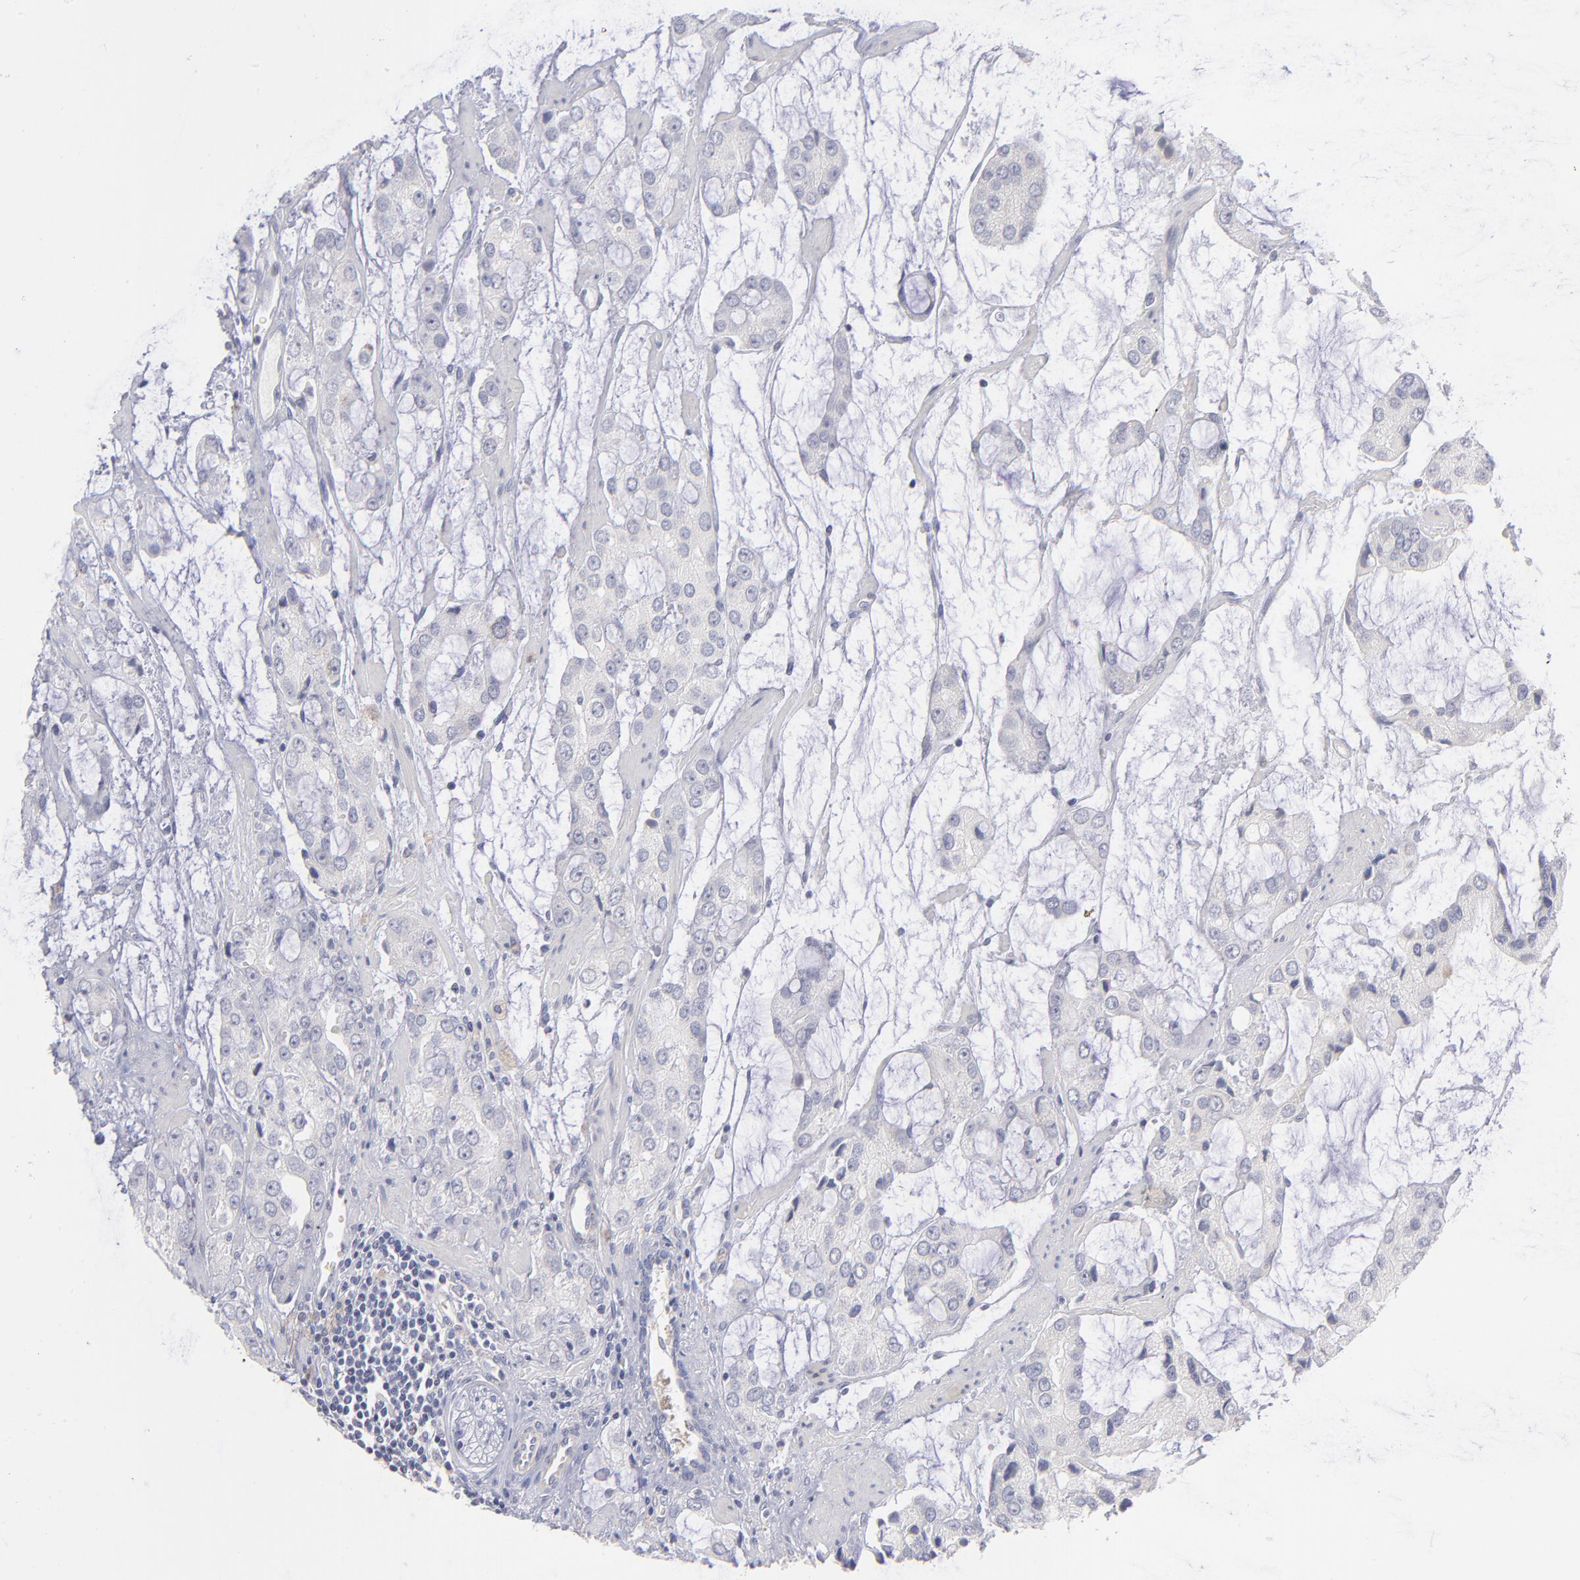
{"staining": {"intensity": "negative", "quantity": "none", "location": "none"}, "tissue": "prostate cancer", "cell_type": "Tumor cells", "image_type": "cancer", "snomed": [{"axis": "morphology", "description": "Adenocarcinoma, High grade"}, {"axis": "topography", "description": "Prostate"}], "caption": "A histopathology image of prostate high-grade adenocarcinoma stained for a protein exhibits no brown staining in tumor cells.", "gene": "MTHFD2", "patient": {"sex": "male", "age": 67}}